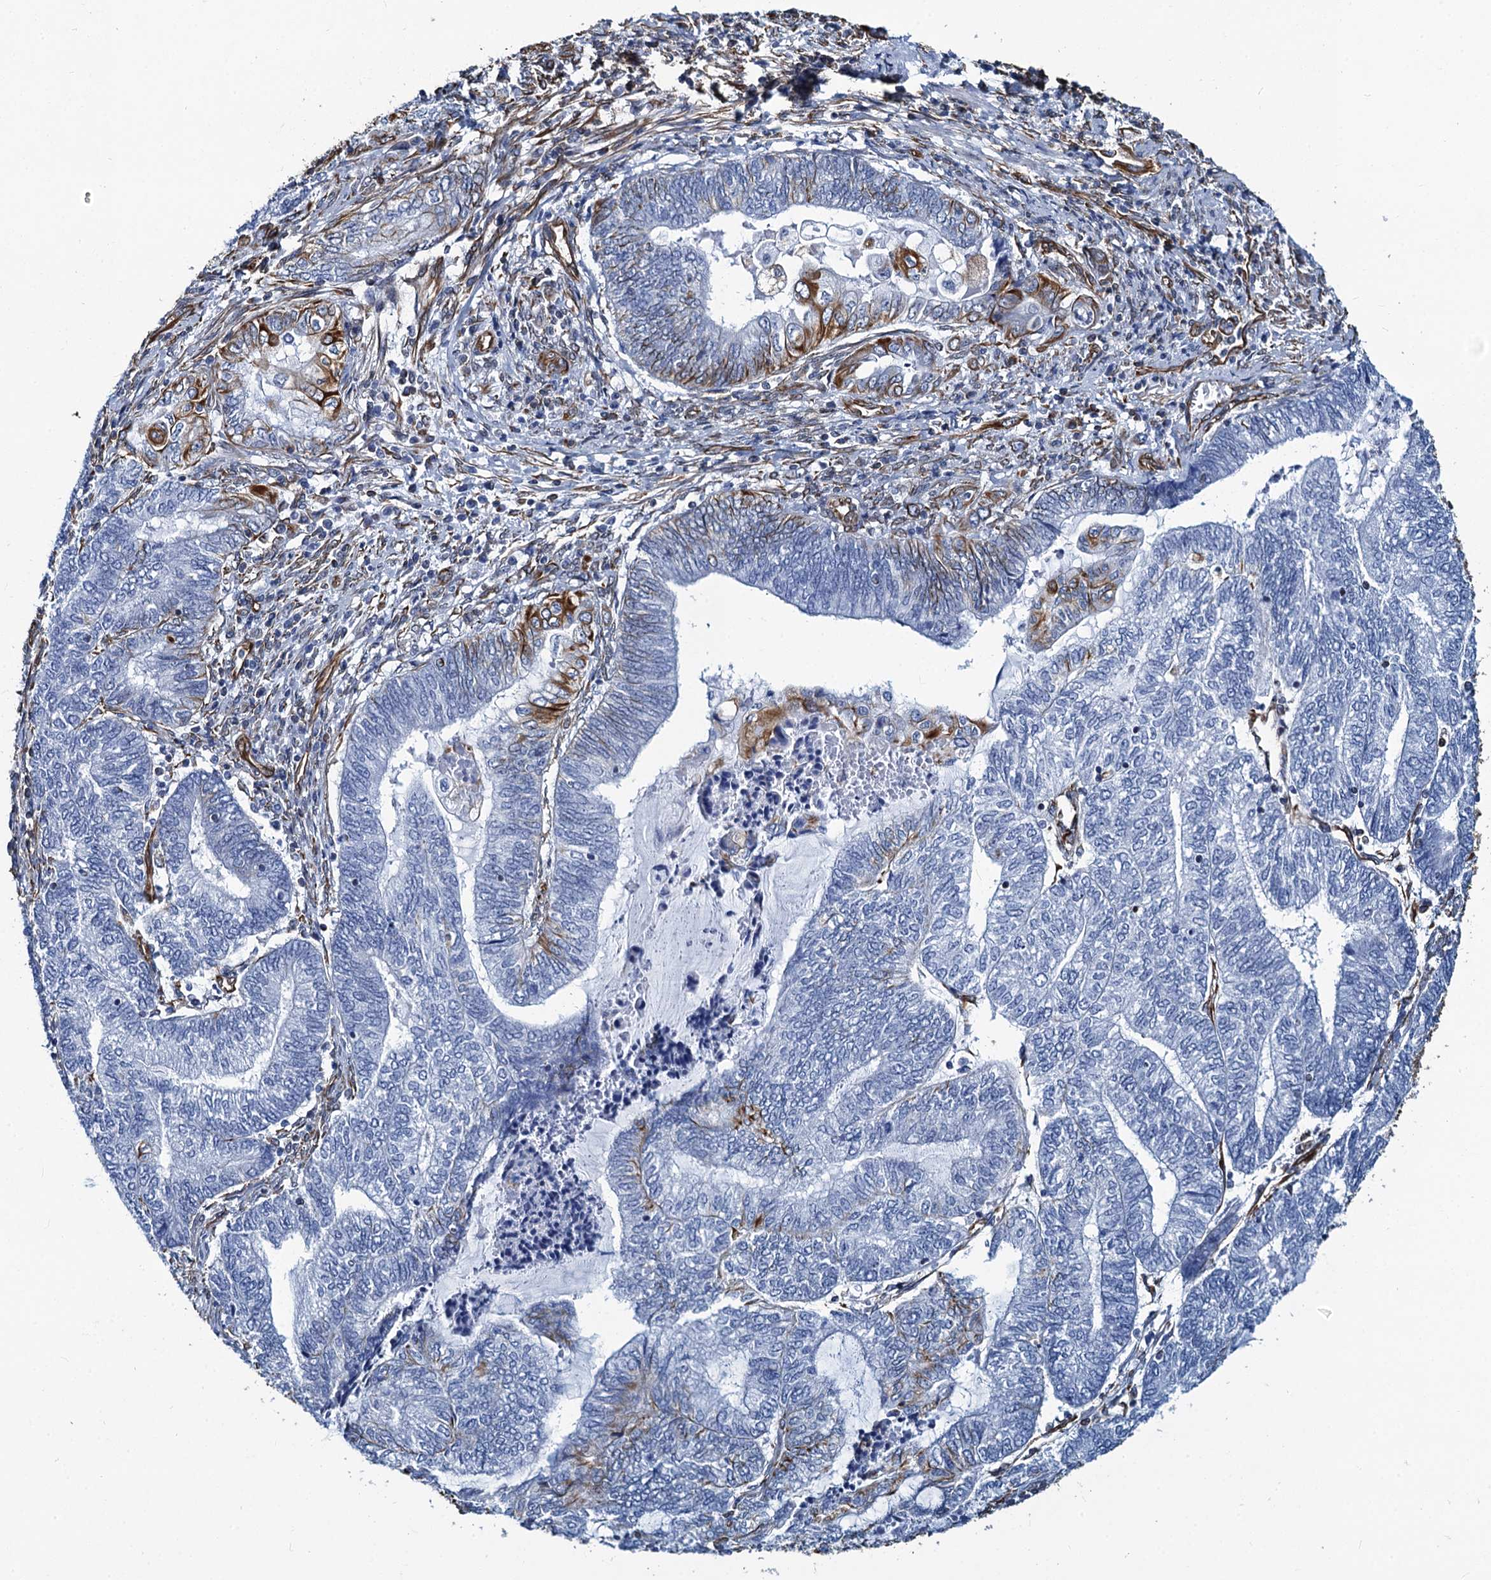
{"staining": {"intensity": "strong", "quantity": "<25%", "location": "cytoplasmic/membranous"}, "tissue": "endometrial cancer", "cell_type": "Tumor cells", "image_type": "cancer", "snomed": [{"axis": "morphology", "description": "Adenocarcinoma, NOS"}, {"axis": "topography", "description": "Uterus"}, {"axis": "topography", "description": "Endometrium"}], "caption": "Tumor cells demonstrate strong cytoplasmic/membranous staining in about <25% of cells in endometrial cancer (adenocarcinoma).", "gene": "PGM2", "patient": {"sex": "female", "age": 70}}